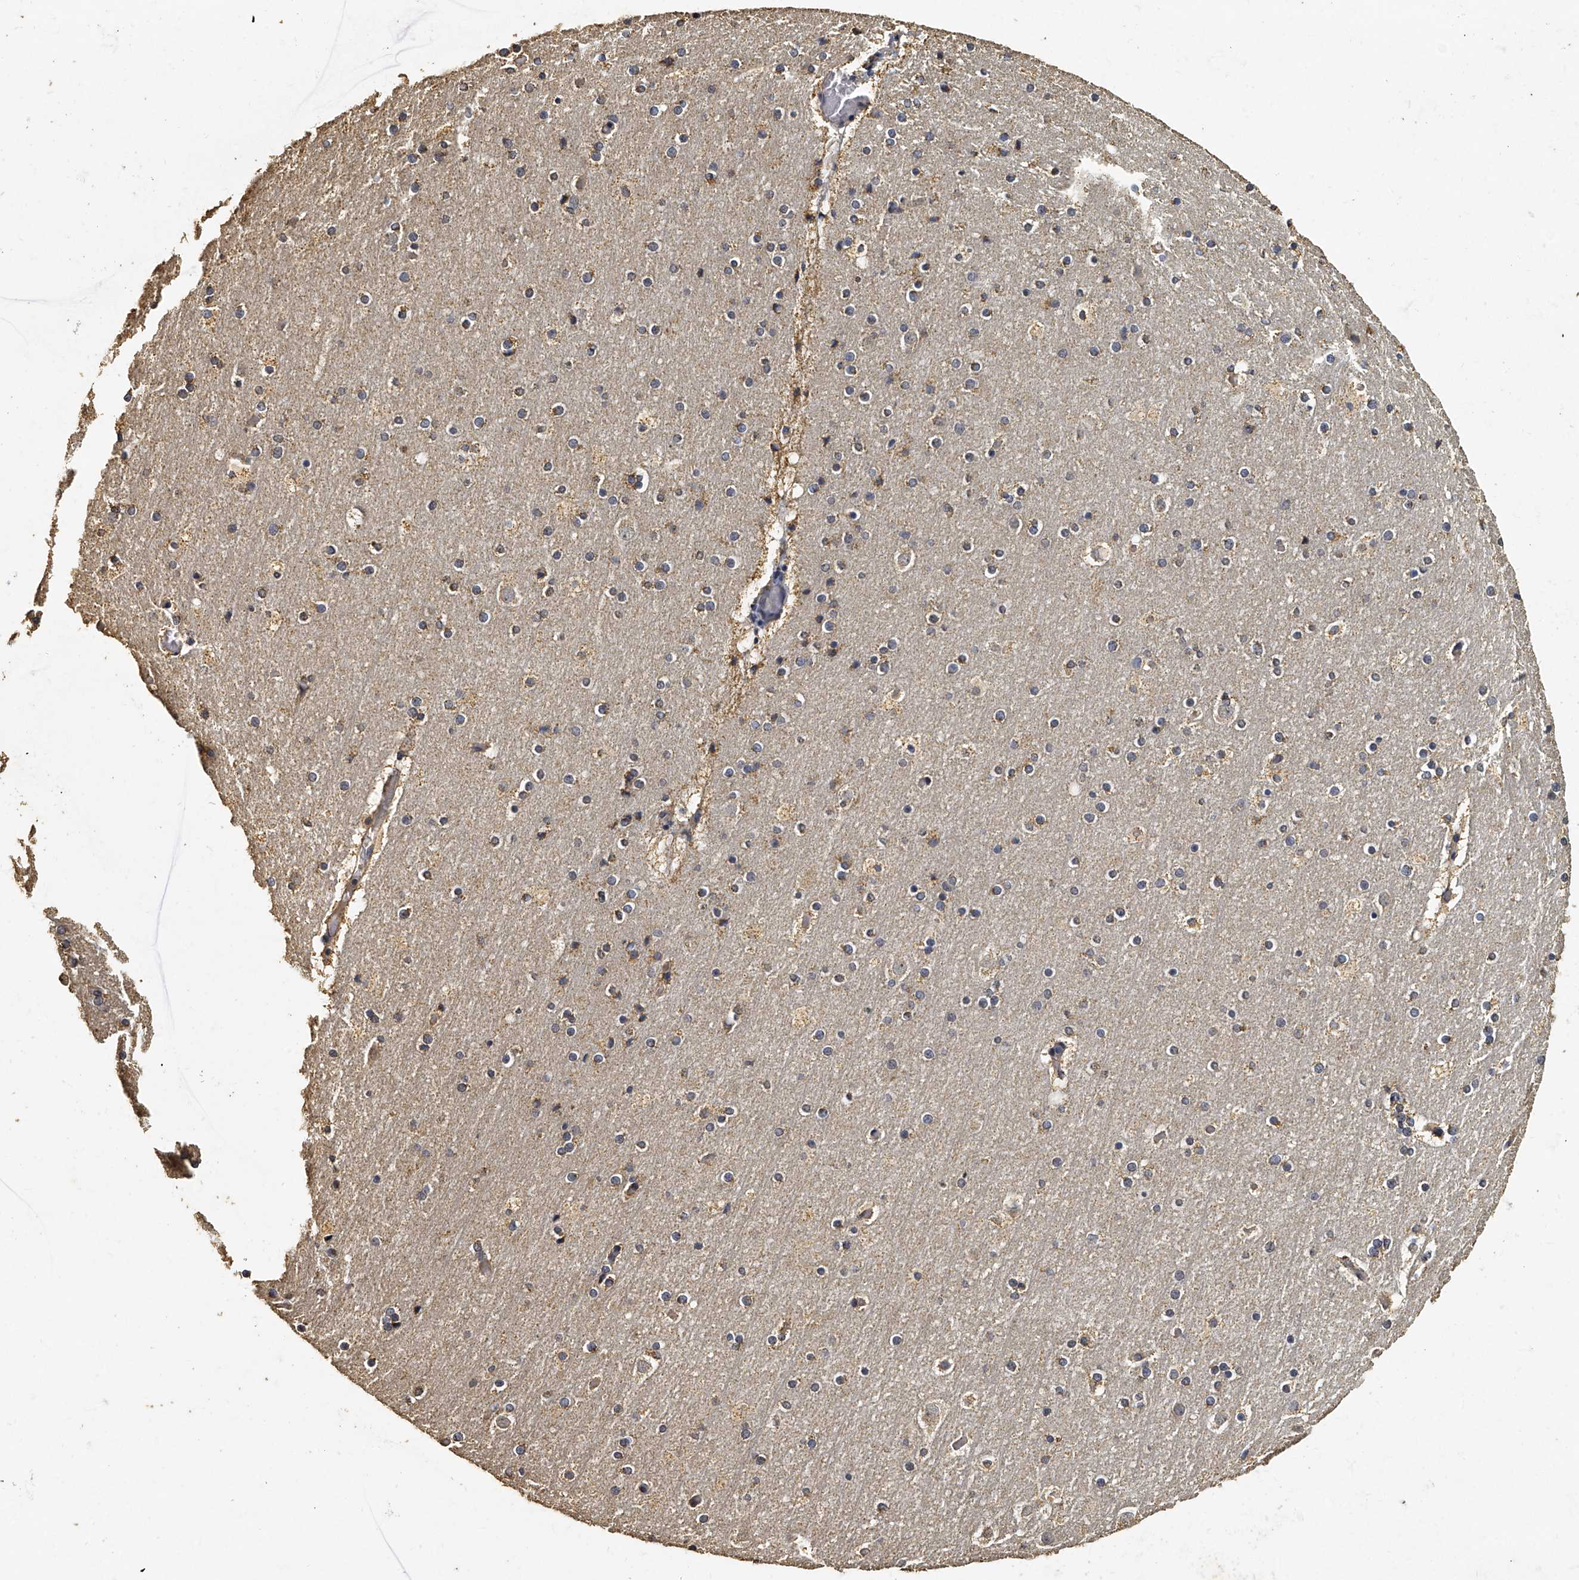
{"staining": {"intensity": "weak", "quantity": ">75%", "location": "cytoplasmic/membranous"}, "tissue": "cerebral cortex", "cell_type": "Endothelial cells", "image_type": "normal", "snomed": [{"axis": "morphology", "description": "Normal tissue, NOS"}, {"axis": "topography", "description": "Cerebral cortex"}], "caption": "Immunohistochemical staining of benign cerebral cortex reveals weak cytoplasmic/membranous protein positivity in approximately >75% of endothelial cells.", "gene": "MRPL28", "patient": {"sex": "male", "age": 57}}